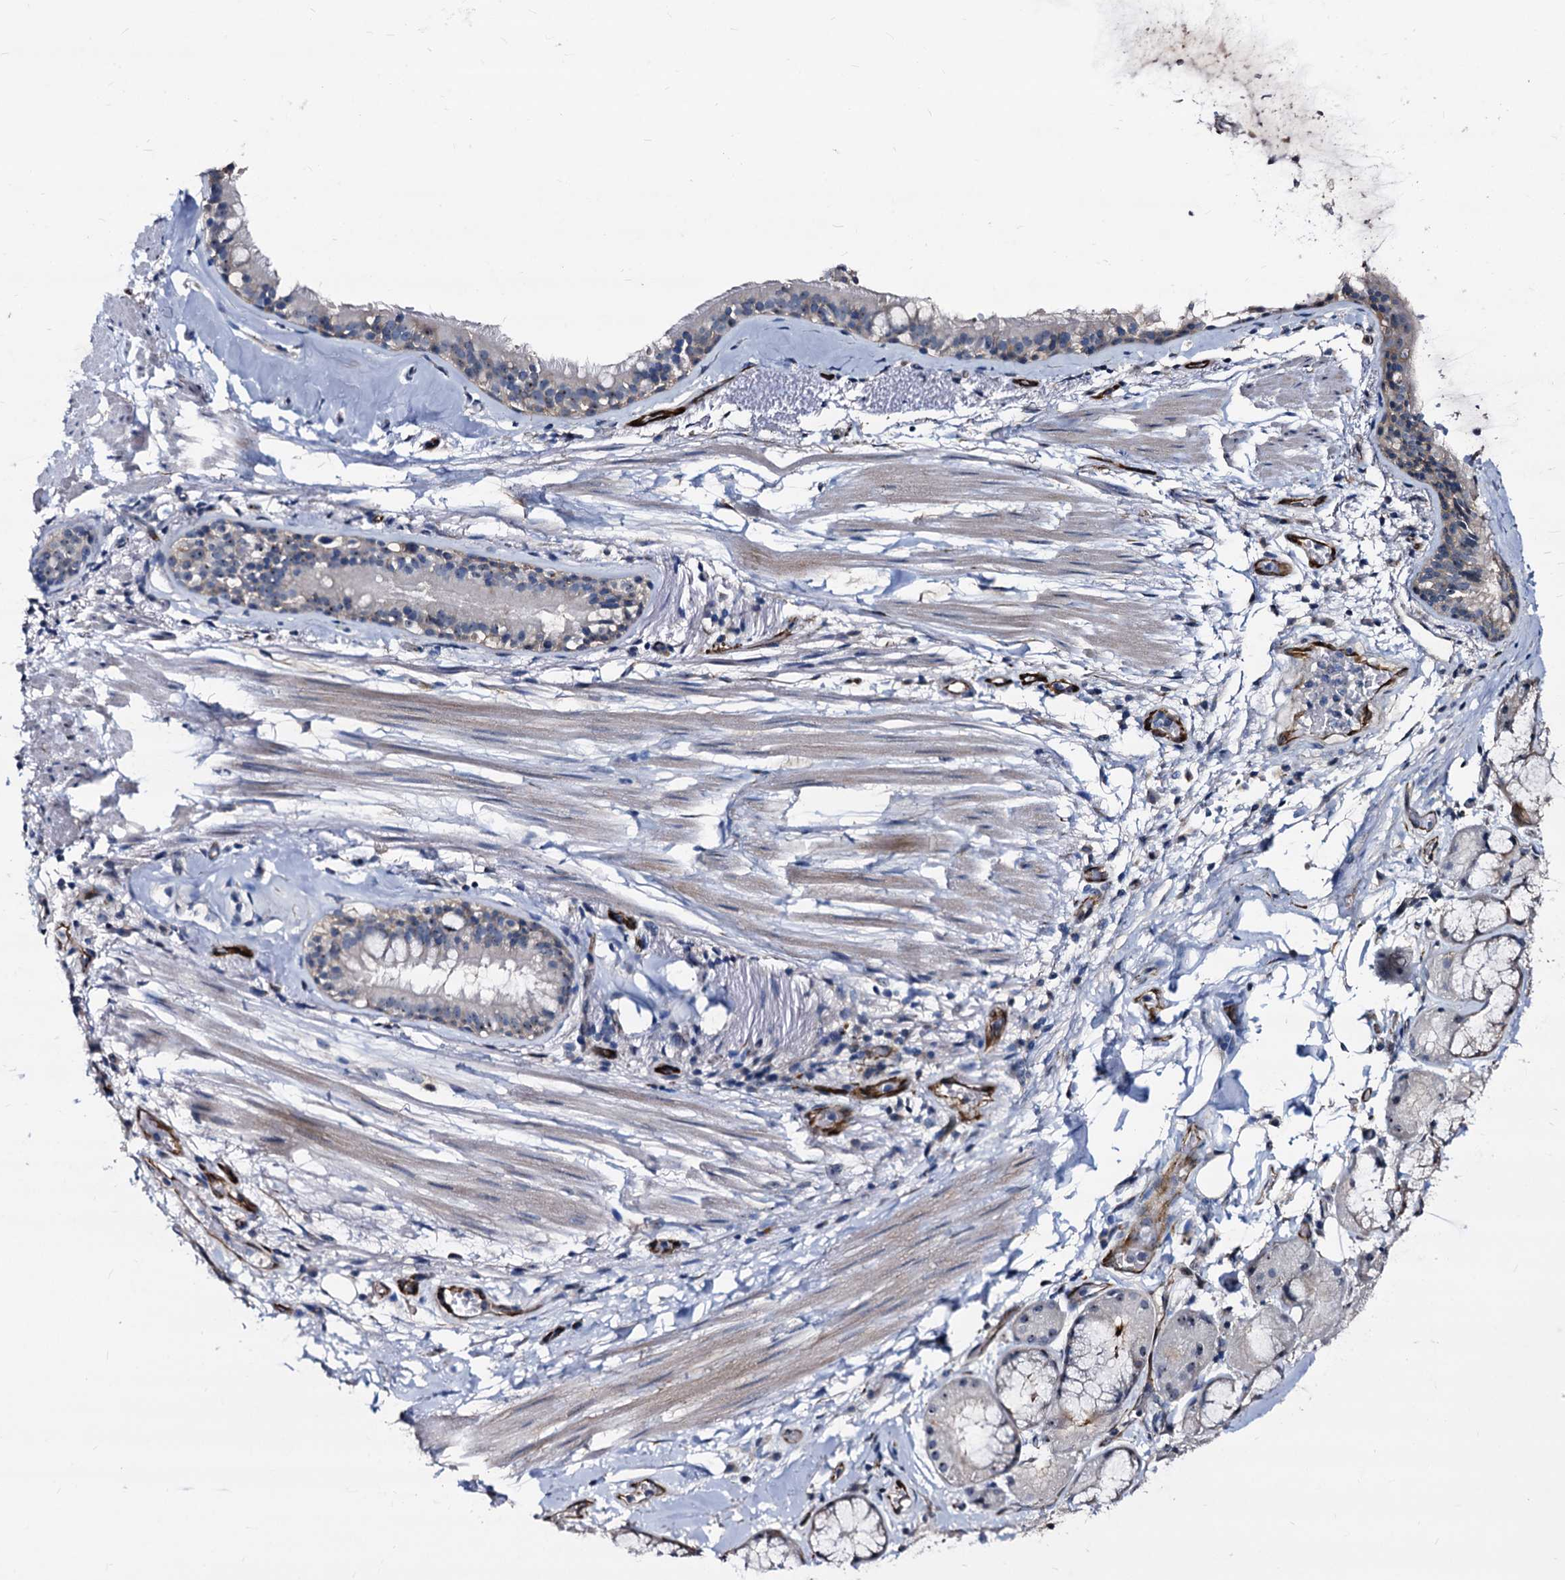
{"staining": {"intensity": "negative", "quantity": "none", "location": "none"}, "tissue": "adipose tissue", "cell_type": "Adipocytes", "image_type": "normal", "snomed": [{"axis": "morphology", "description": "Normal tissue, NOS"}, {"axis": "topography", "description": "Lymph node"}, {"axis": "topography", "description": "Cartilage tissue"}, {"axis": "topography", "description": "Bronchus"}], "caption": "The micrograph reveals no significant expression in adipocytes of adipose tissue.", "gene": "EMG1", "patient": {"sex": "male", "age": 63}}